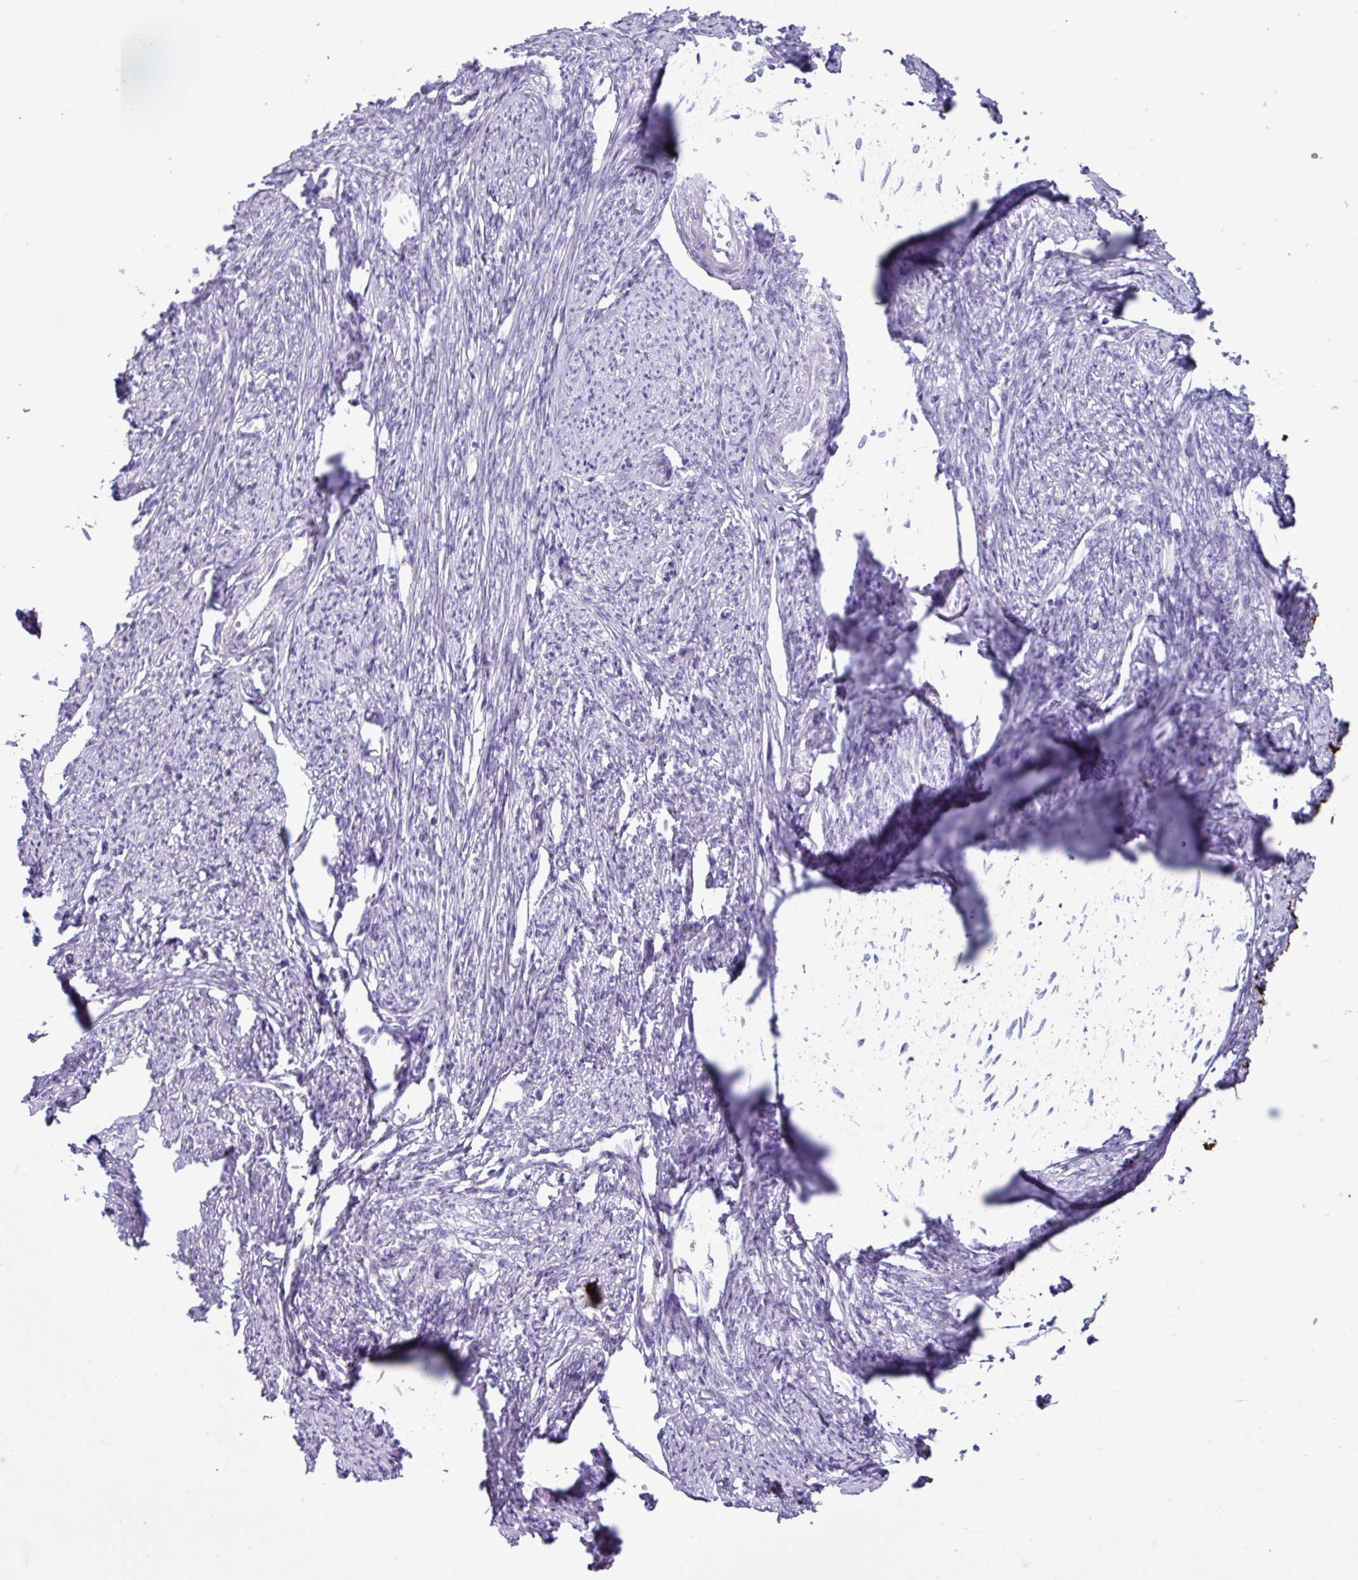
{"staining": {"intensity": "negative", "quantity": "none", "location": "none"}, "tissue": "smooth muscle", "cell_type": "Smooth muscle cells", "image_type": "normal", "snomed": [{"axis": "morphology", "description": "Normal tissue, NOS"}, {"axis": "topography", "description": "Smooth muscle"}, {"axis": "topography", "description": "Uterus"}], "caption": "Immunohistochemistry (IHC) micrograph of normal smooth muscle stained for a protein (brown), which exhibits no staining in smooth muscle cells.", "gene": "ZNF524", "patient": {"sex": "female", "age": 59}}